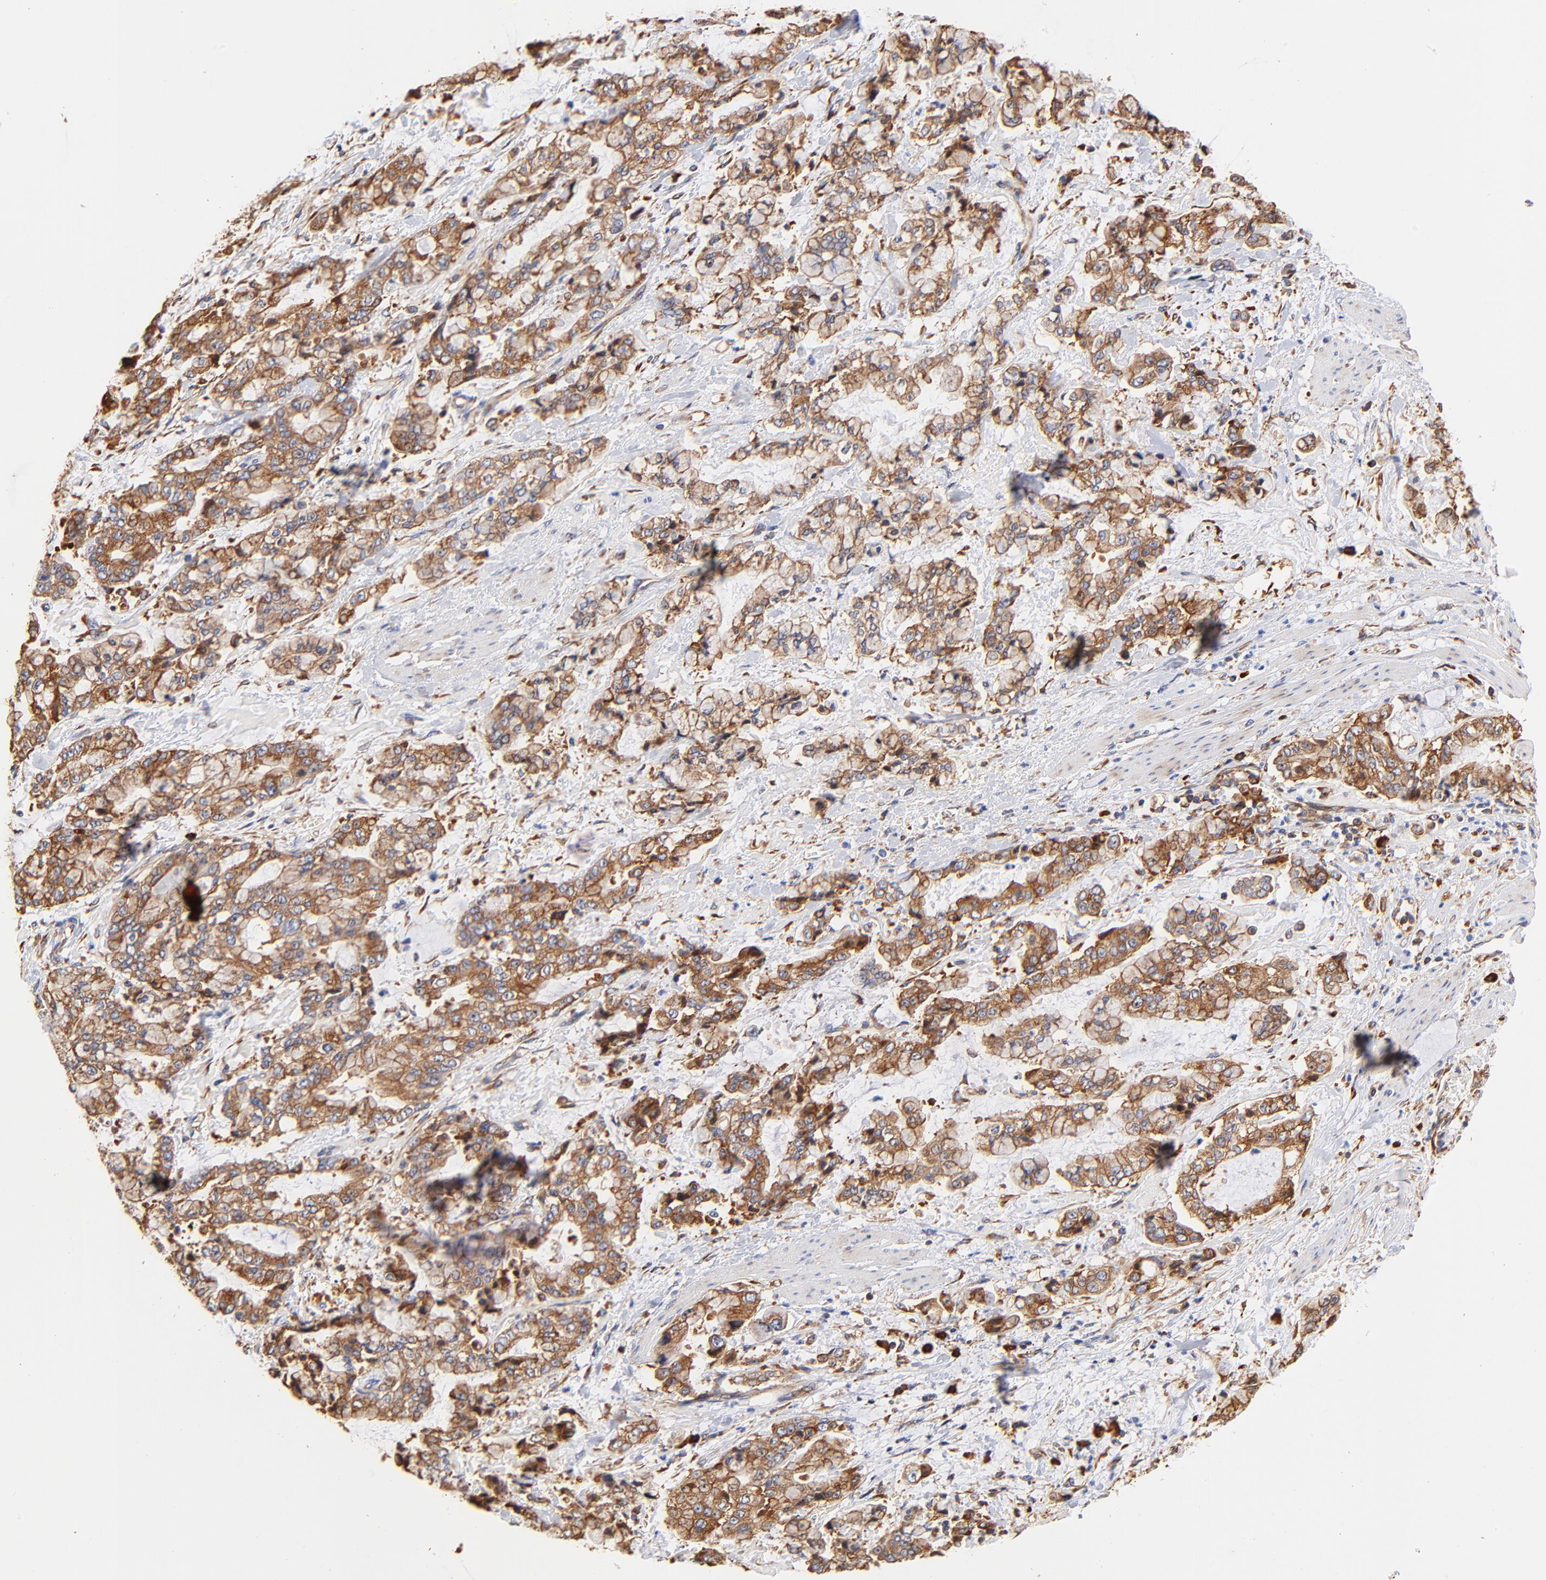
{"staining": {"intensity": "moderate", "quantity": ">75%", "location": "cytoplasmic/membranous"}, "tissue": "stomach cancer", "cell_type": "Tumor cells", "image_type": "cancer", "snomed": [{"axis": "morphology", "description": "Normal tissue, NOS"}, {"axis": "morphology", "description": "Adenocarcinoma, NOS"}, {"axis": "topography", "description": "Stomach, upper"}, {"axis": "topography", "description": "Stomach"}], "caption": "Stomach adenocarcinoma stained with a protein marker exhibits moderate staining in tumor cells.", "gene": "RPL27", "patient": {"sex": "male", "age": 76}}